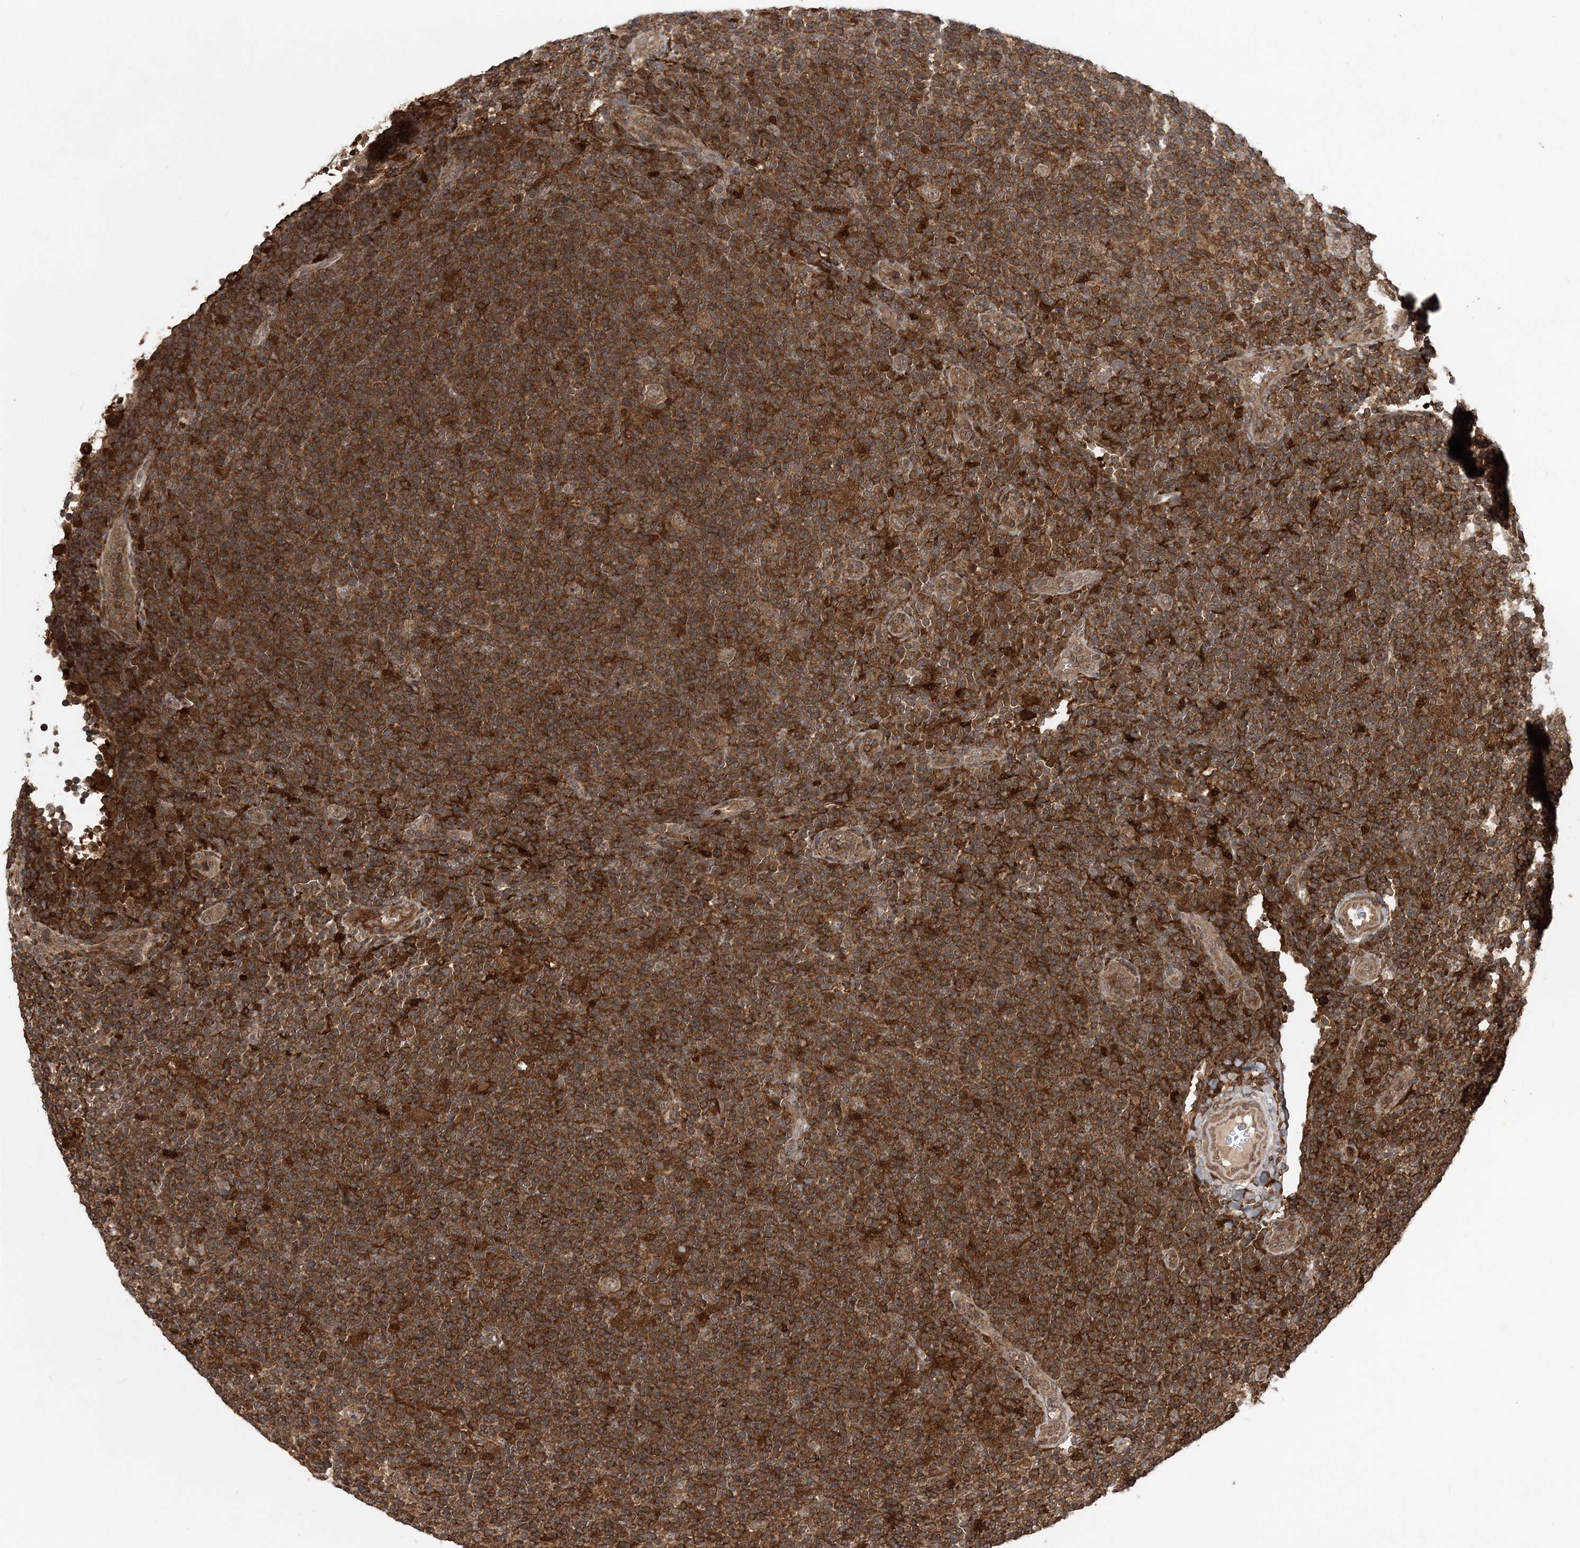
{"staining": {"intensity": "weak", "quantity": ">75%", "location": "cytoplasmic/membranous"}, "tissue": "lymphoma", "cell_type": "Tumor cells", "image_type": "cancer", "snomed": [{"axis": "morphology", "description": "Hodgkin's disease, NOS"}, {"axis": "topography", "description": "Lymph node"}], "caption": "Brown immunohistochemical staining in human lymphoma exhibits weak cytoplasmic/membranous staining in about >75% of tumor cells.", "gene": "LACC1", "patient": {"sex": "female", "age": 57}}